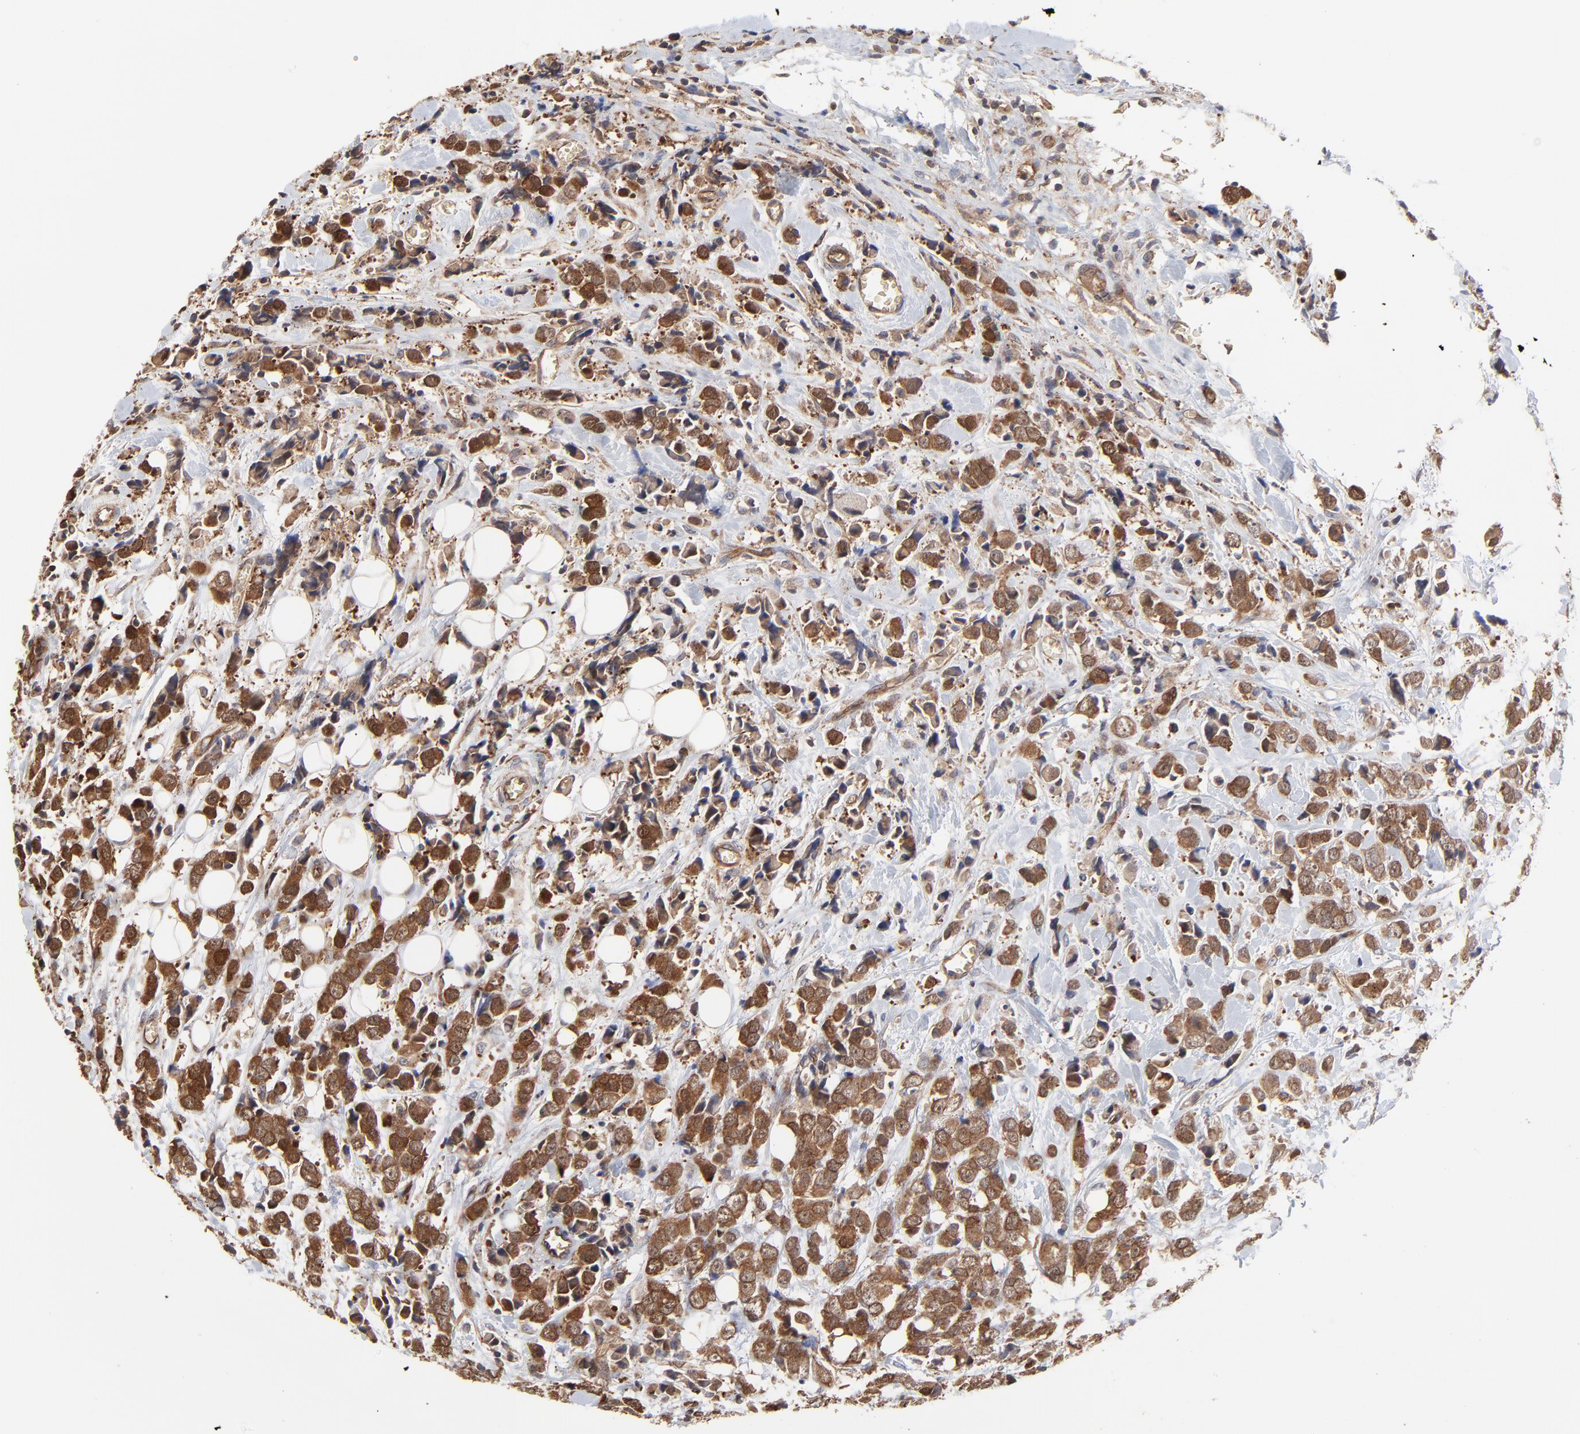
{"staining": {"intensity": "moderate", "quantity": ">75%", "location": "cytoplasmic/membranous"}, "tissue": "breast cancer", "cell_type": "Tumor cells", "image_type": "cancer", "snomed": [{"axis": "morphology", "description": "Lobular carcinoma"}, {"axis": "topography", "description": "Breast"}], "caption": "Immunohistochemistry (IHC) image of neoplastic tissue: breast cancer stained using immunohistochemistry (IHC) displays medium levels of moderate protein expression localized specifically in the cytoplasmic/membranous of tumor cells, appearing as a cytoplasmic/membranous brown color.", "gene": "ARMT1", "patient": {"sex": "female", "age": 57}}